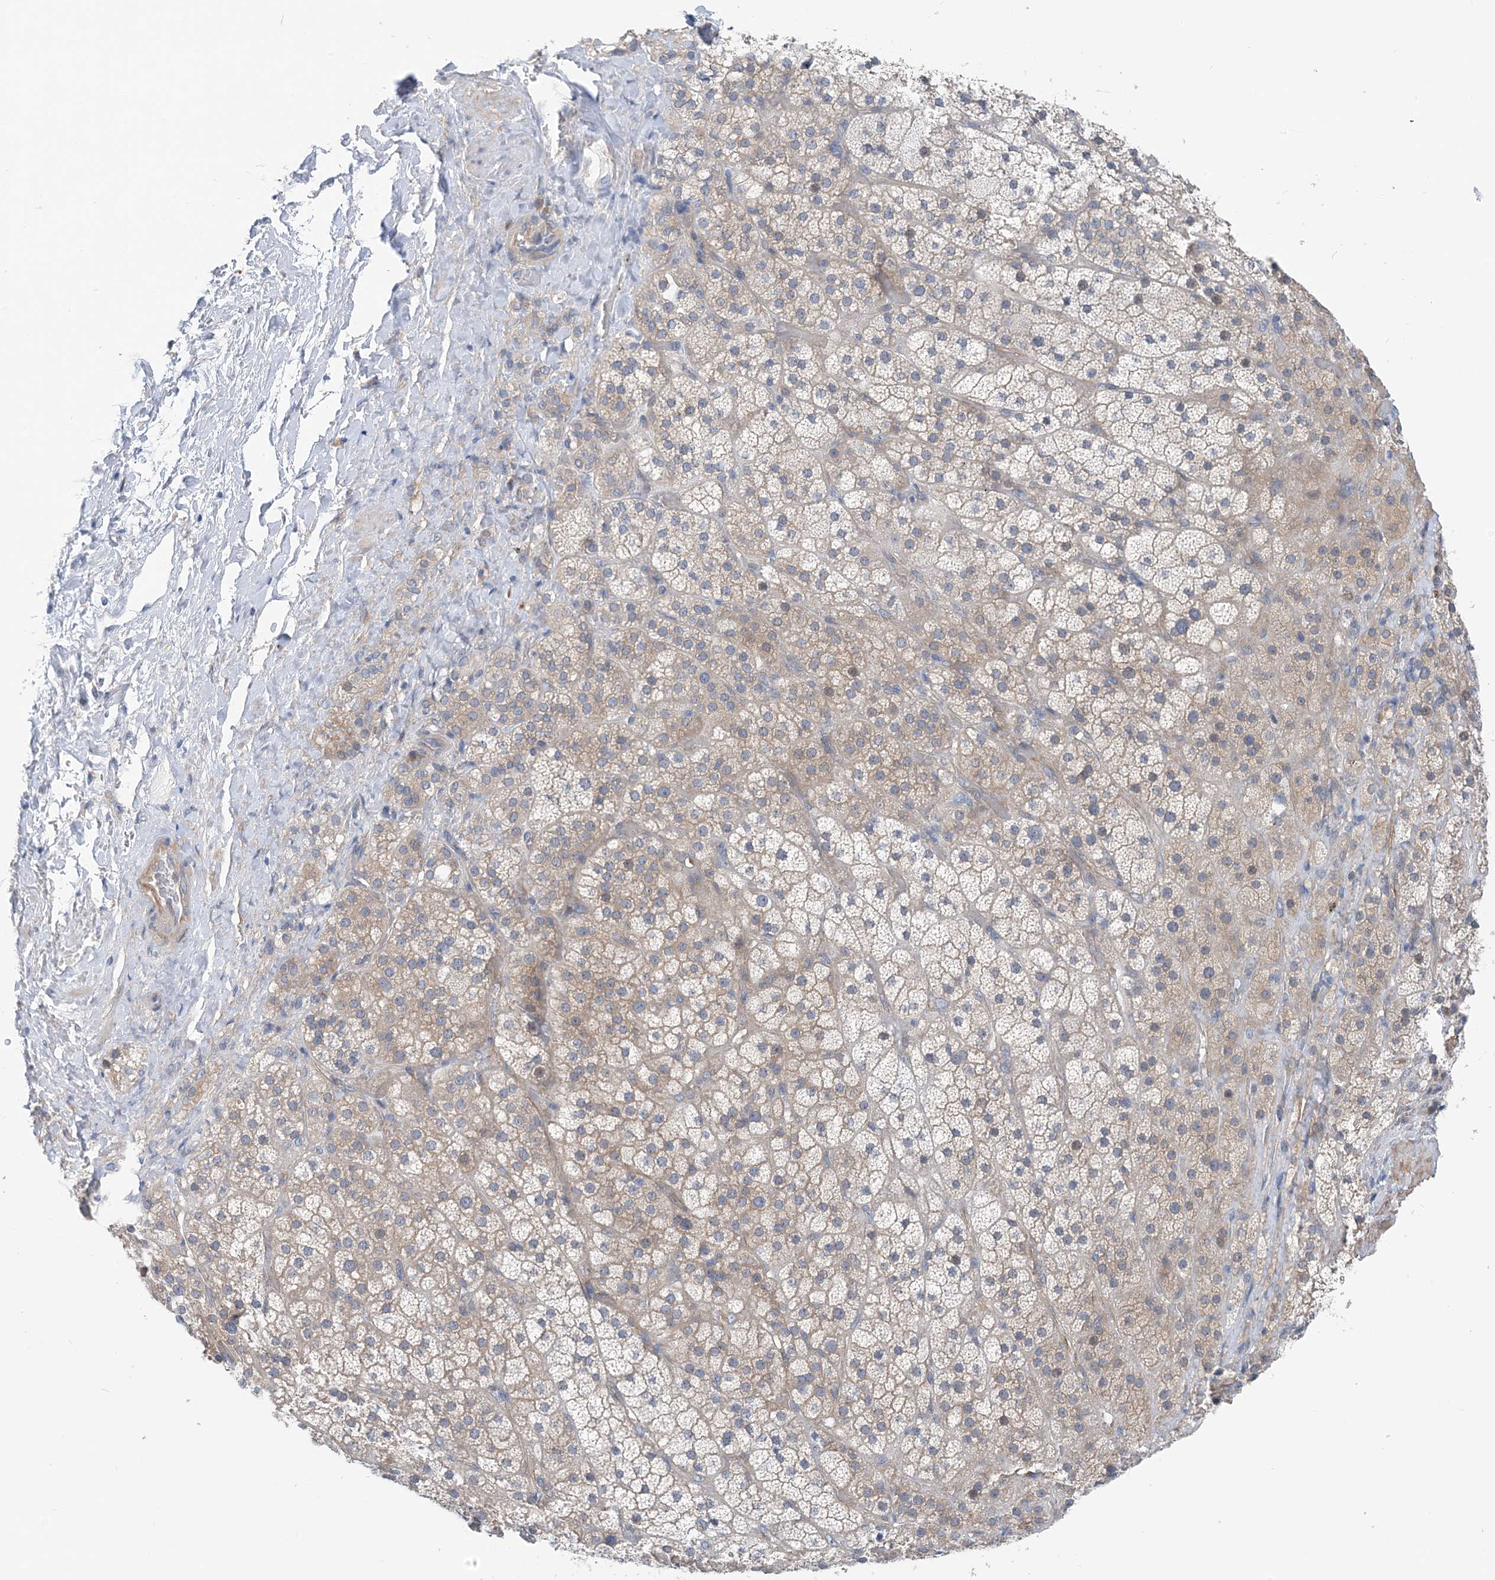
{"staining": {"intensity": "moderate", "quantity": "<25%", "location": "cytoplasmic/membranous"}, "tissue": "adrenal gland", "cell_type": "Glandular cells", "image_type": "normal", "snomed": [{"axis": "morphology", "description": "Normal tissue, NOS"}, {"axis": "topography", "description": "Adrenal gland"}], "caption": "Protein expression analysis of normal adrenal gland demonstrates moderate cytoplasmic/membranous expression in approximately <25% of glandular cells. The protein is stained brown, and the nuclei are stained in blue (DAB IHC with brightfield microscopy, high magnification).", "gene": "PLEKHA3", "patient": {"sex": "male", "age": 57}}